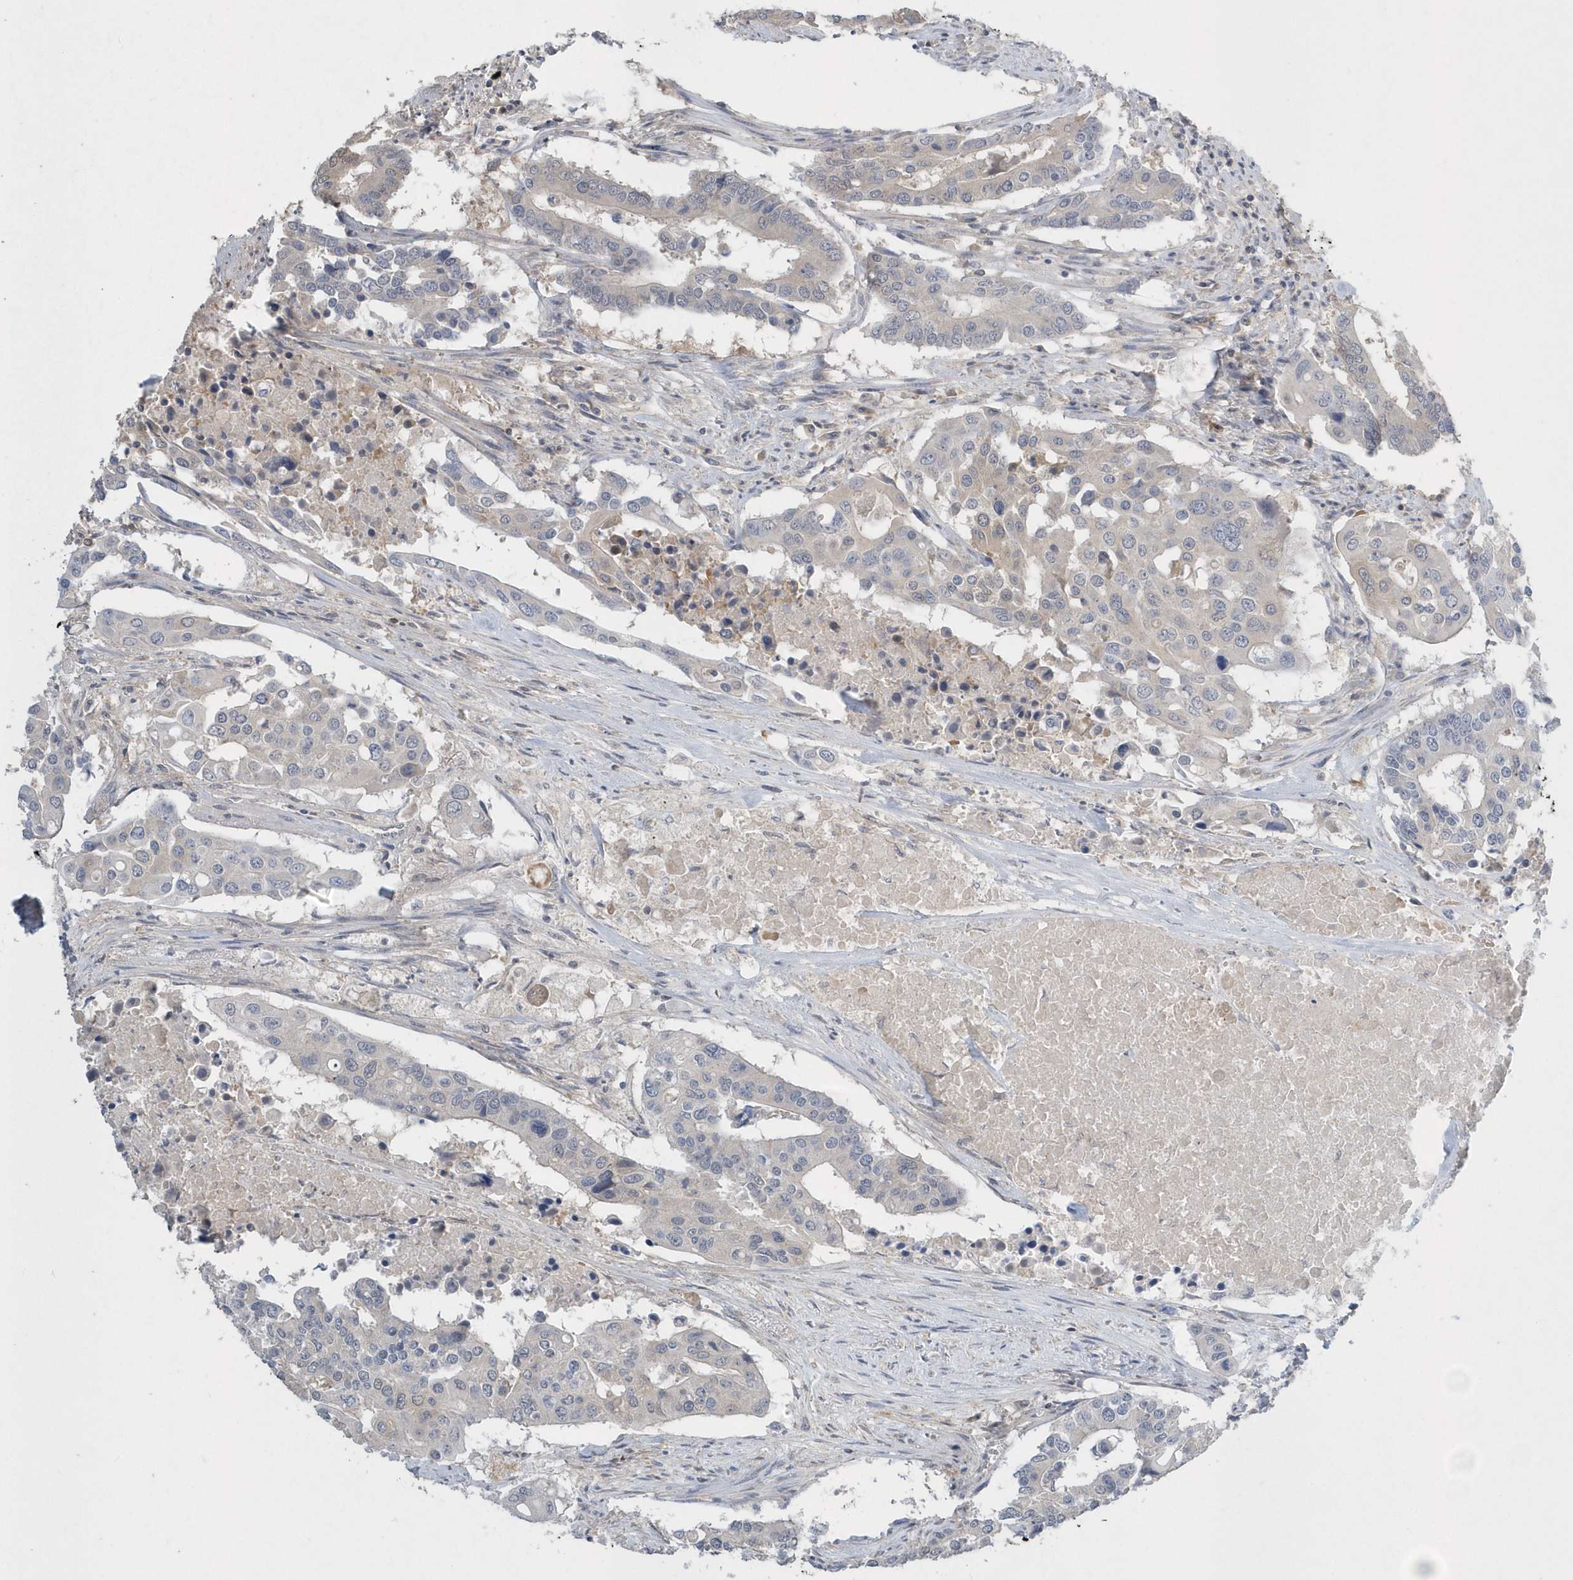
{"staining": {"intensity": "negative", "quantity": "none", "location": "none"}, "tissue": "colorectal cancer", "cell_type": "Tumor cells", "image_type": "cancer", "snomed": [{"axis": "morphology", "description": "Adenocarcinoma, NOS"}, {"axis": "topography", "description": "Colon"}], "caption": "This is a image of immunohistochemistry (IHC) staining of adenocarcinoma (colorectal), which shows no positivity in tumor cells.", "gene": "AKR7A2", "patient": {"sex": "male", "age": 77}}